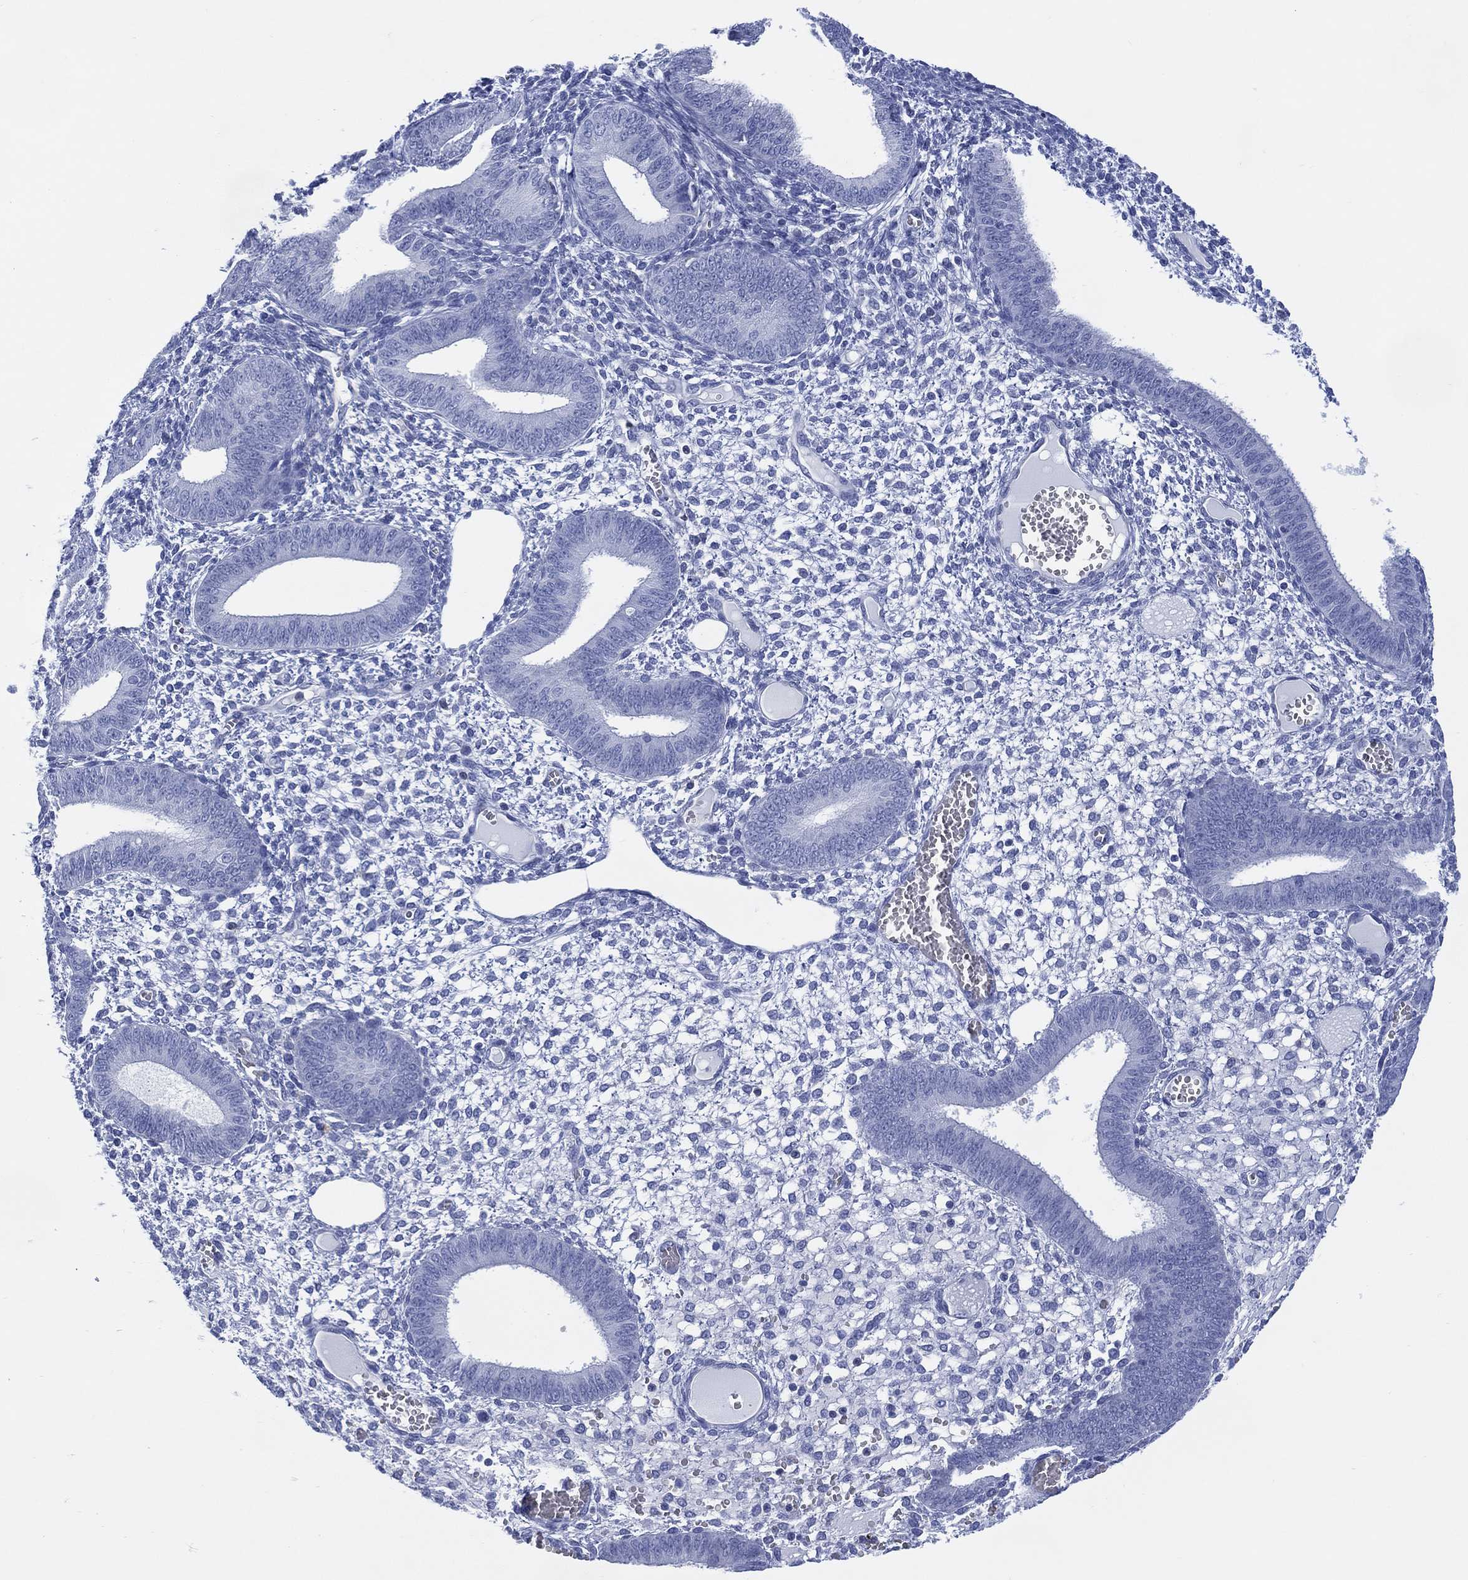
{"staining": {"intensity": "negative", "quantity": "none", "location": "none"}, "tissue": "endometrium", "cell_type": "Cells in endometrial stroma", "image_type": "normal", "snomed": [{"axis": "morphology", "description": "Normal tissue, NOS"}, {"axis": "topography", "description": "Endometrium"}], "caption": "A high-resolution histopathology image shows immunohistochemistry staining of benign endometrium, which displays no significant expression in cells in endometrial stroma.", "gene": "DDI1", "patient": {"sex": "female", "age": 42}}